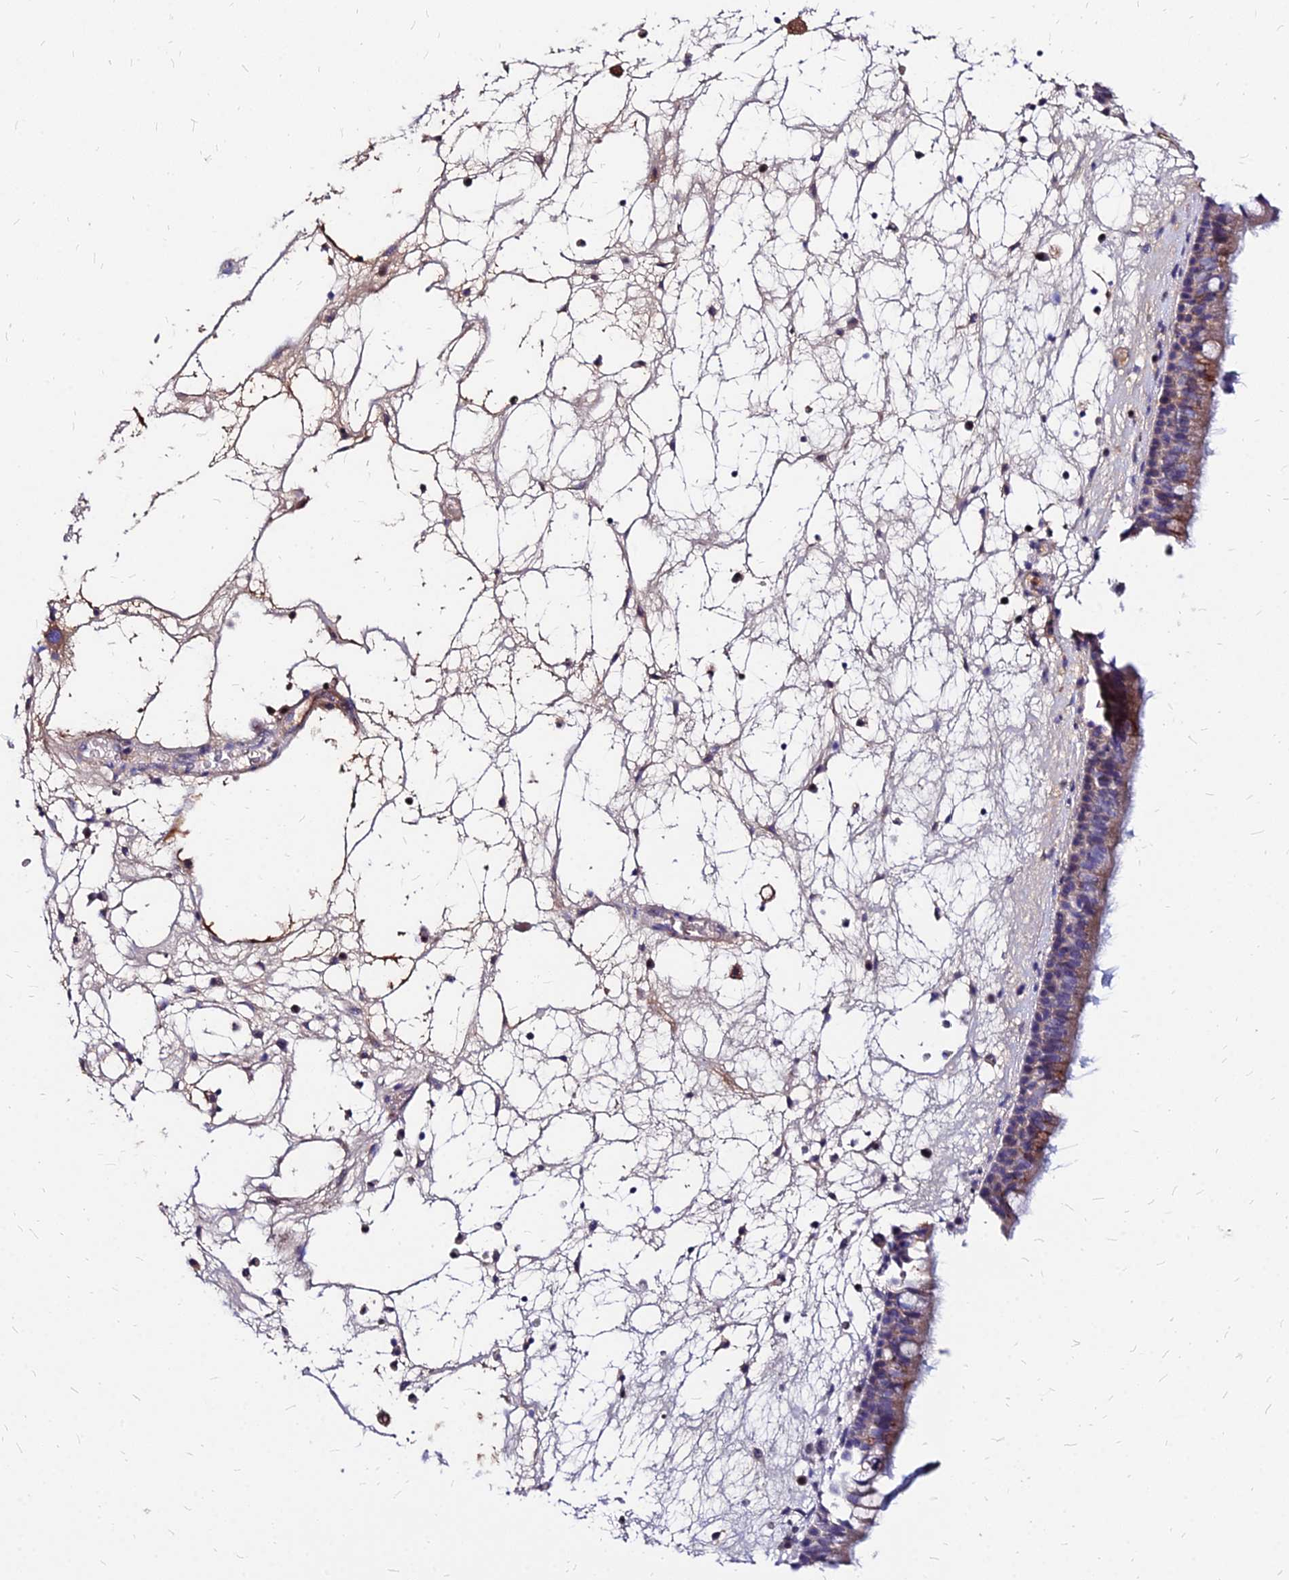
{"staining": {"intensity": "weak", "quantity": ">75%", "location": "cytoplasmic/membranous"}, "tissue": "nasopharynx", "cell_type": "Respiratory epithelial cells", "image_type": "normal", "snomed": [{"axis": "morphology", "description": "Normal tissue, NOS"}, {"axis": "morphology", "description": "Inflammation, NOS"}, {"axis": "morphology", "description": "Malignant melanoma, Metastatic site"}, {"axis": "topography", "description": "Nasopharynx"}], "caption": "Benign nasopharynx was stained to show a protein in brown. There is low levels of weak cytoplasmic/membranous positivity in approximately >75% of respiratory epithelial cells. (IHC, brightfield microscopy, high magnification).", "gene": "ACSM6", "patient": {"sex": "male", "age": 70}}